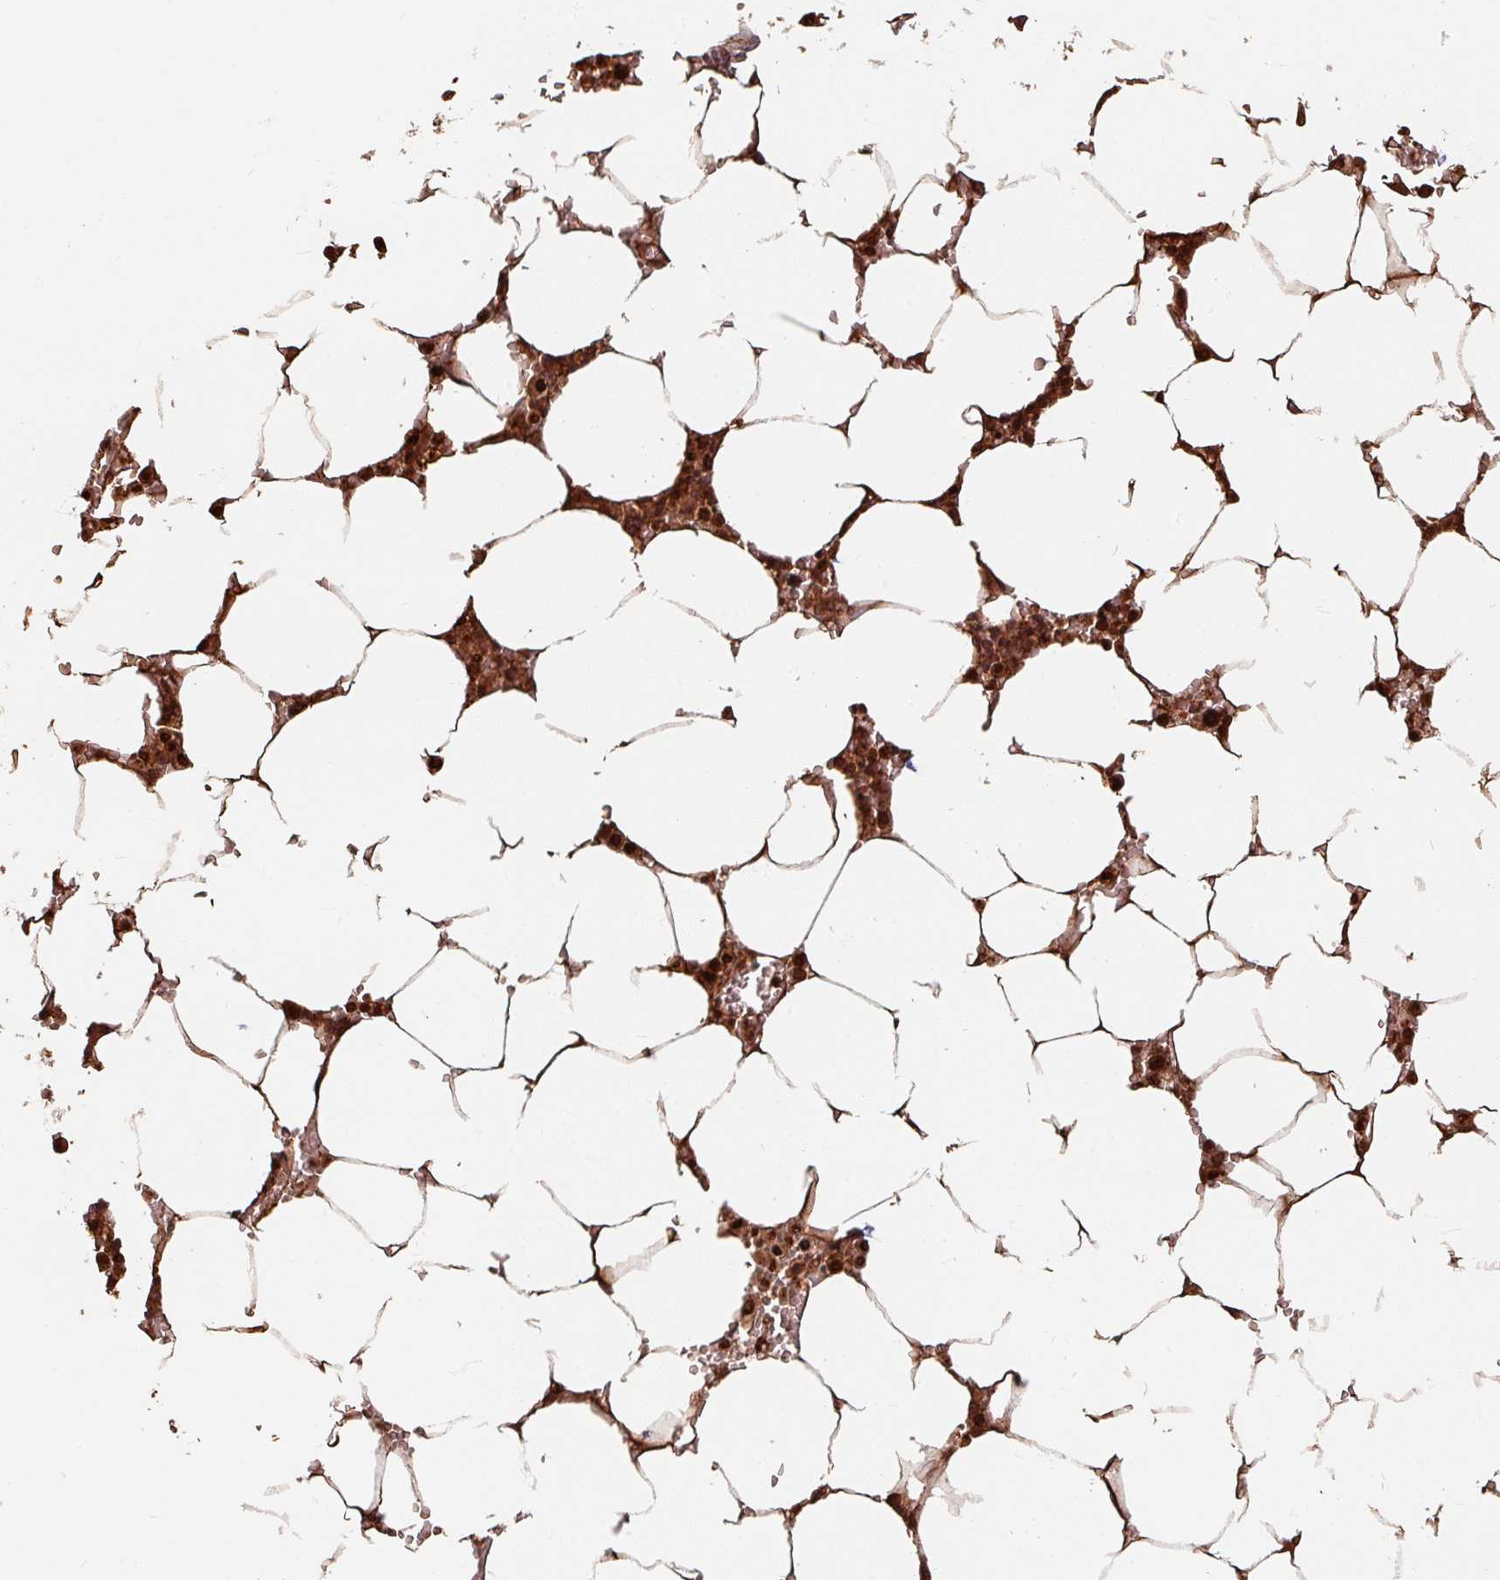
{"staining": {"intensity": "moderate", "quantity": ">75%", "location": "cytoplasmic/membranous,nuclear"}, "tissue": "bone marrow", "cell_type": "Hematopoietic cells", "image_type": "normal", "snomed": [{"axis": "morphology", "description": "Normal tissue, NOS"}, {"axis": "topography", "description": "Bone marrow"}], "caption": "A high-resolution micrograph shows immunohistochemistry (IHC) staining of unremarkable bone marrow, which demonstrates moderate cytoplasmic/membranous,nuclear expression in about >75% of hematopoietic cells. (DAB IHC with brightfield microscopy, high magnification).", "gene": "EID1", "patient": {"sex": "male", "age": 70}}